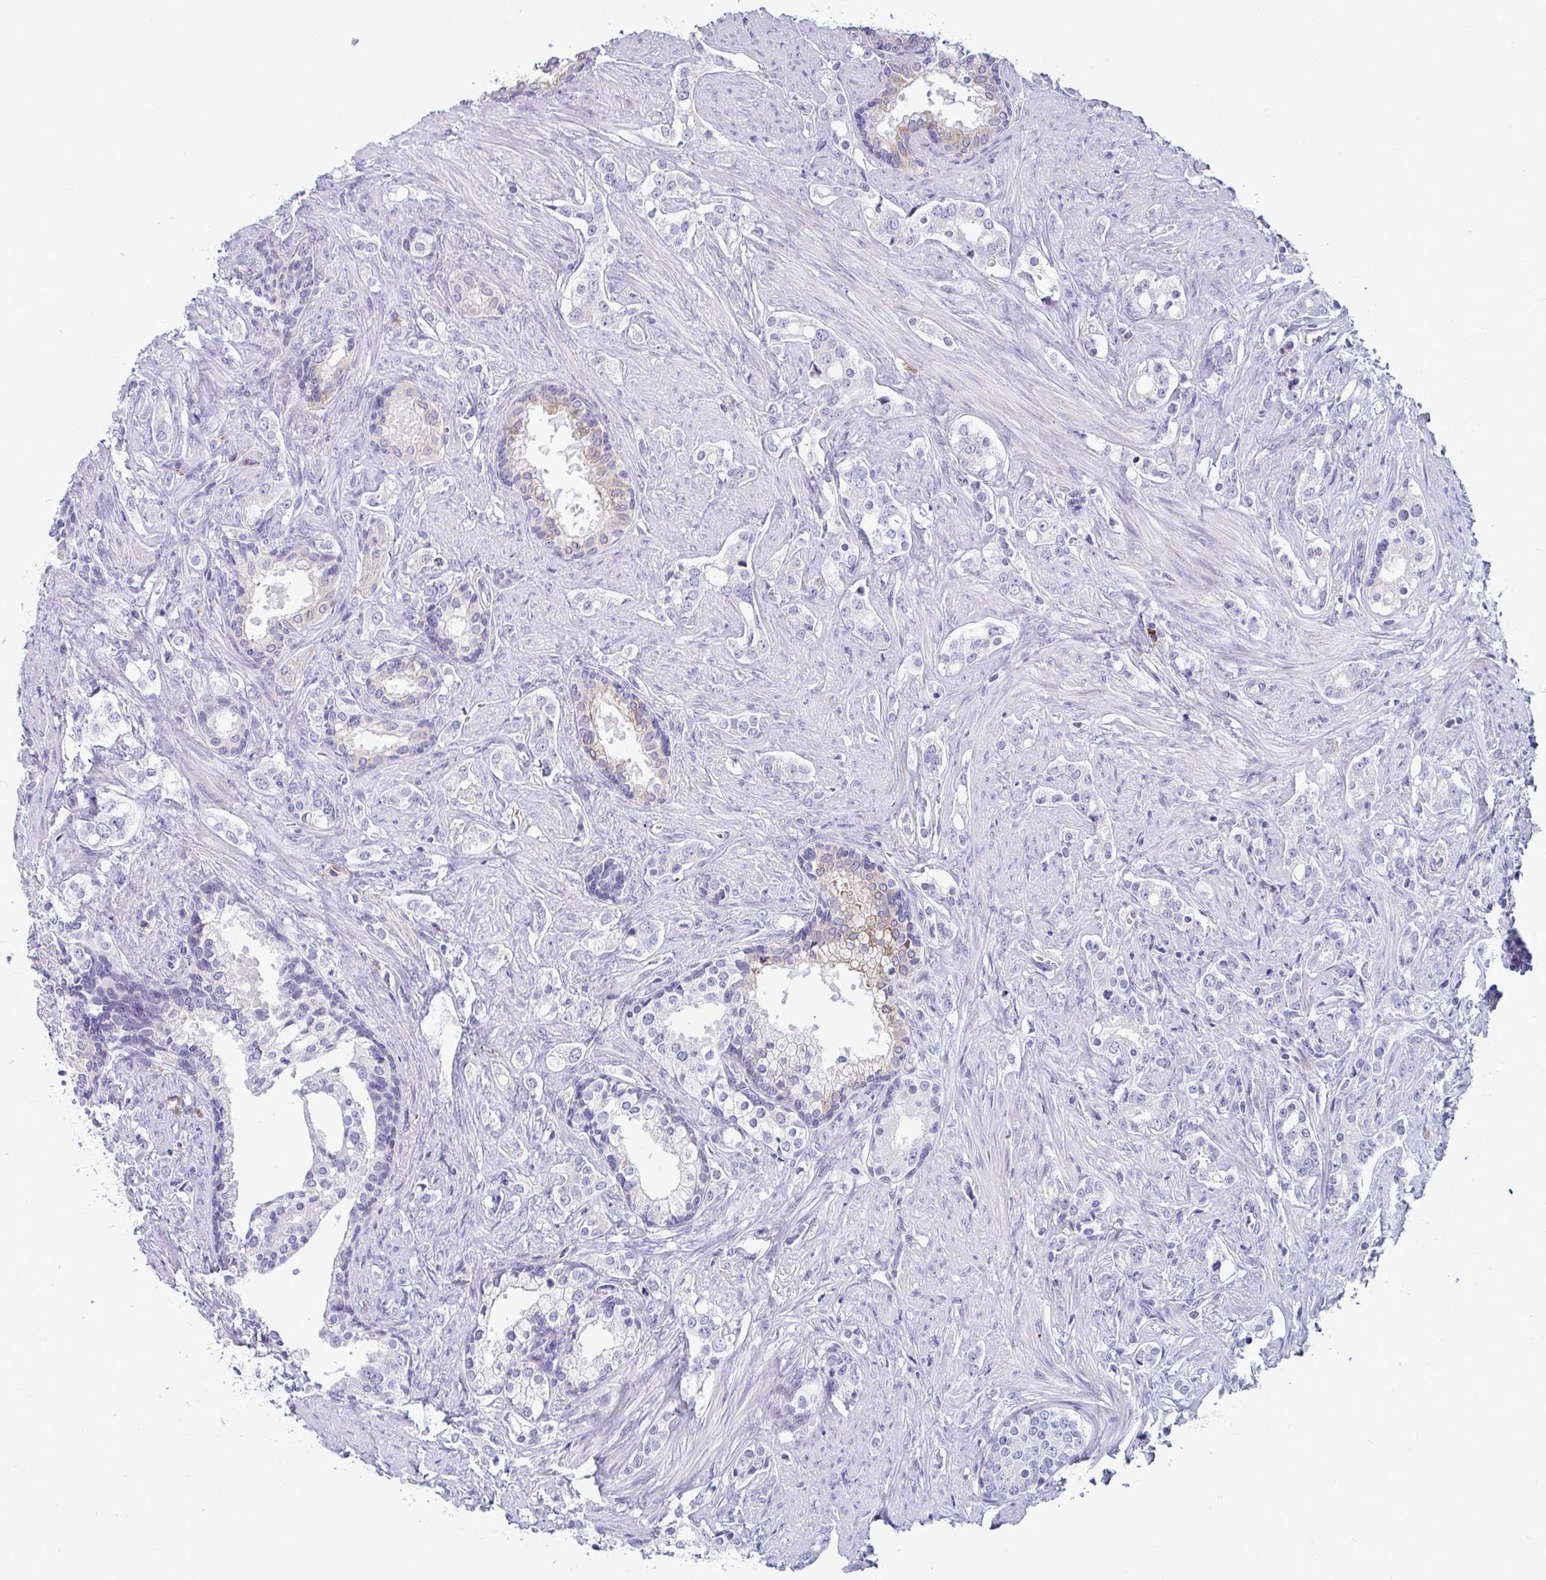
{"staining": {"intensity": "negative", "quantity": "none", "location": "none"}, "tissue": "prostate cancer", "cell_type": "Tumor cells", "image_type": "cancer", "snomed": [{"axis": "morphology", "description": "Adenocarcinoma, Medium grade"}, {"axis": "topography", "description": "Prostate"}], "caption": "Human prostate cancer (medium-grade adenocarcinoma) stained for a protein using immunohistochemistry exhibits no staining in tumor cells.", "gene": "TFPI2", "patient": {"sex": "male", "age": 57}}